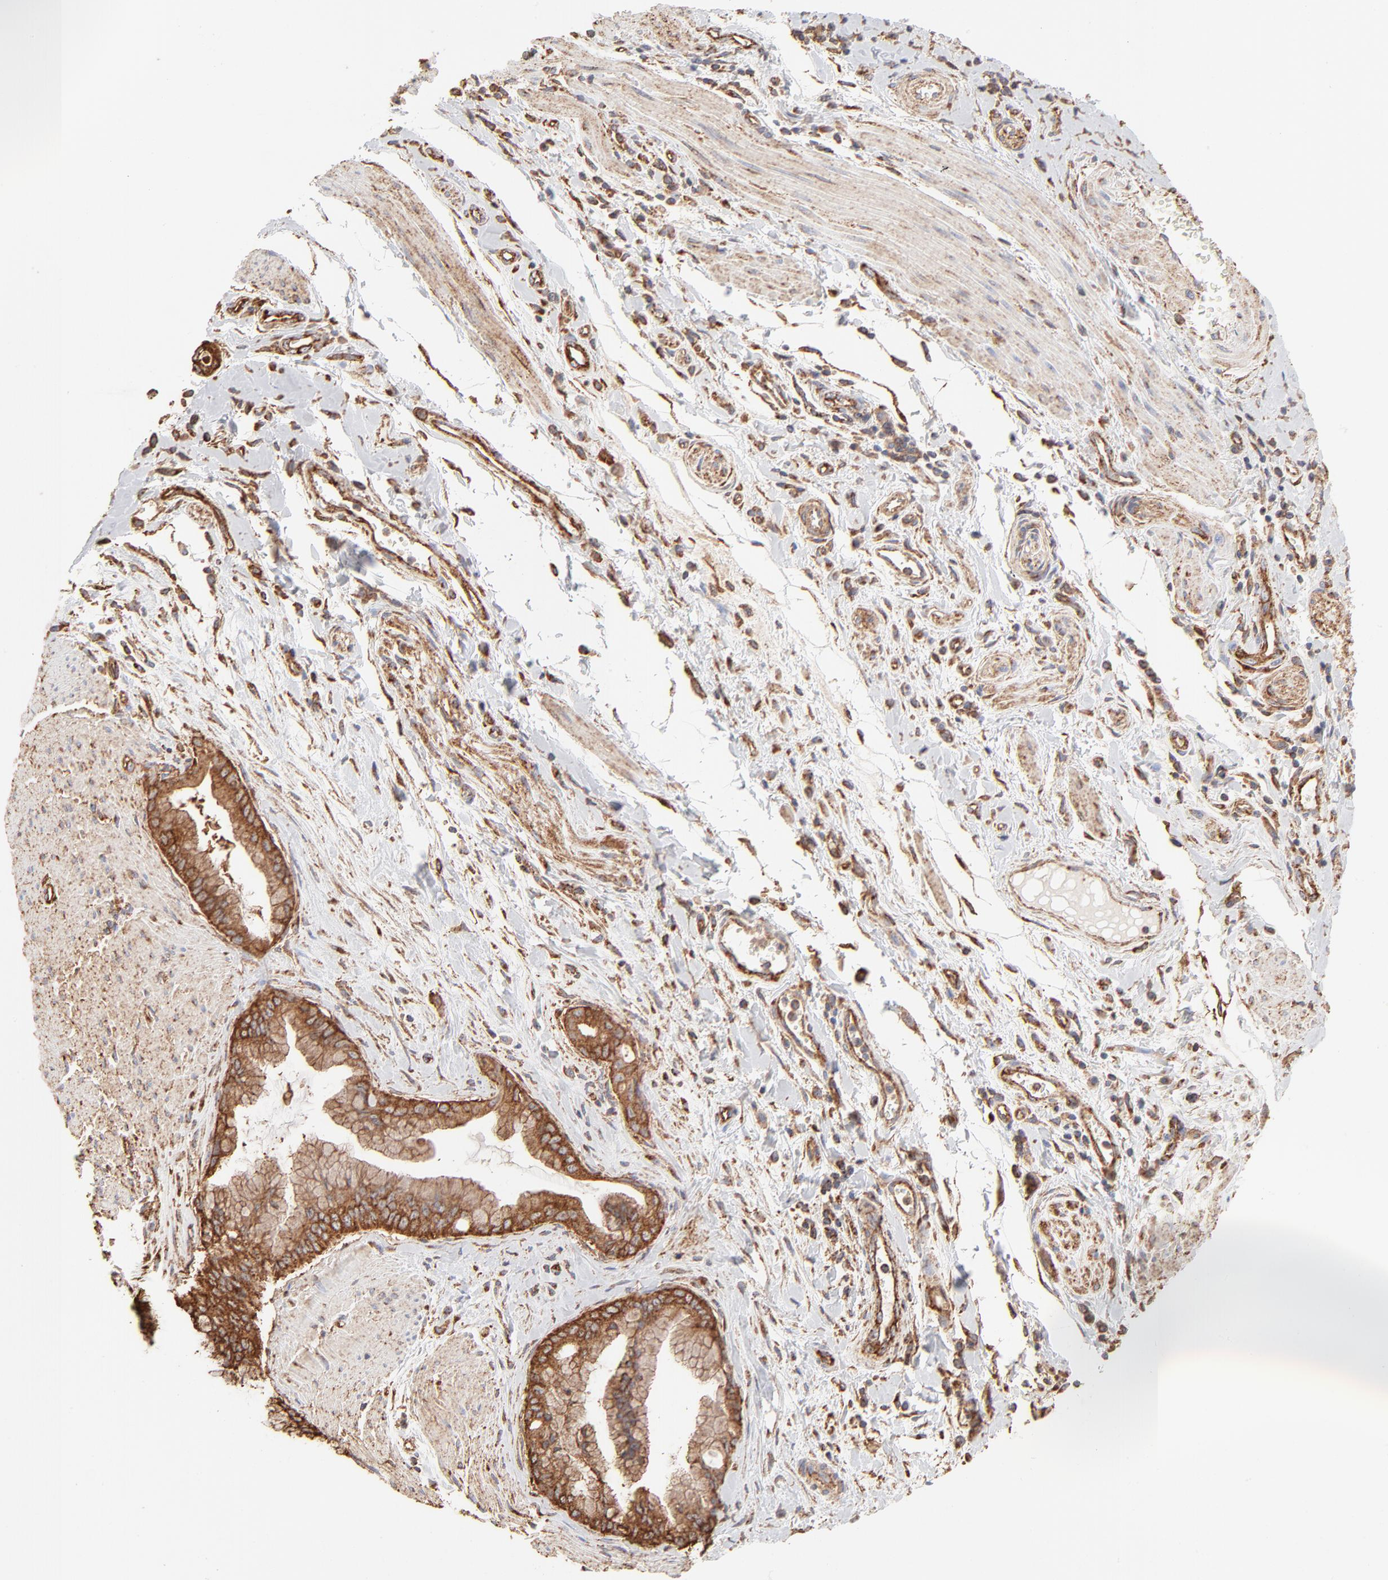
{"staining": {"intensity": "strong", "quantity": ">75%", "location": "cytoplasmic/membranous"}, "tissue": "pancreatic cancer", "cell_type": "Tumor cells", "image_type": "cancer", "snomed": [{"axis": "morphology", "description": "Adenocarcinoma, NOS"}, {"axis": "topography", "description": "Pancreas"}], "caption": "Strong cytoplasmic/membranous staining for a protein is identified in approximately >75% of tumor cells of pancreatic cancer using immunohistochemistry (IHC).", "gene": "CLTB", "patient": {"sex": "male", "age": 59}}